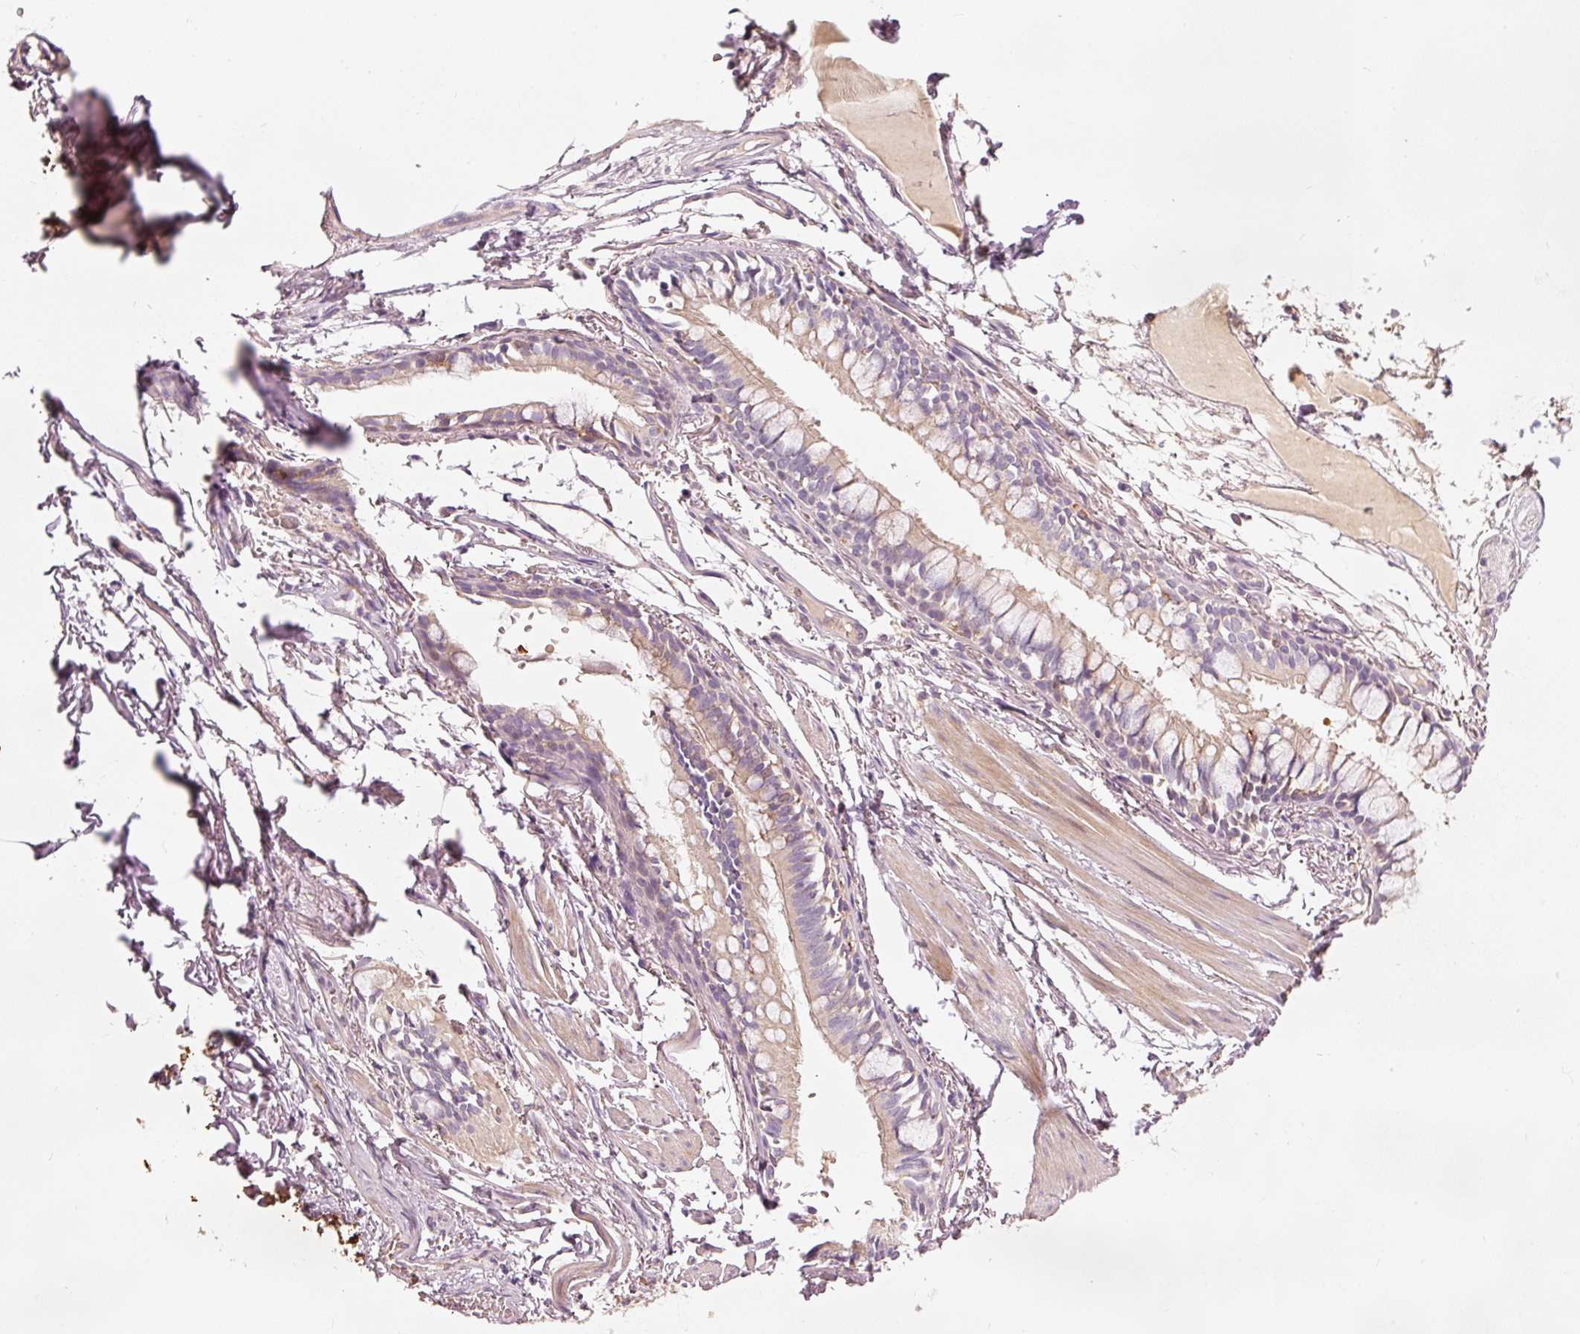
{"staining": {"intensity": "negative", "quantity": "none", "location": "none"}, "tissue": "soft tissue", "cell_type": "Fibroblasts", "image_type": "normal", "snomed": [{"axis": "morphology", "description": "Normal tissue, NOS"}, {"axis": "topography", "description": "Bronchus"}], "caption": "Immunohistochemistry of normal soft tissue shows no positivity in fibroblasts.", "gene": "KLHL21", "patient": {"sex": "male", "age": 70}}